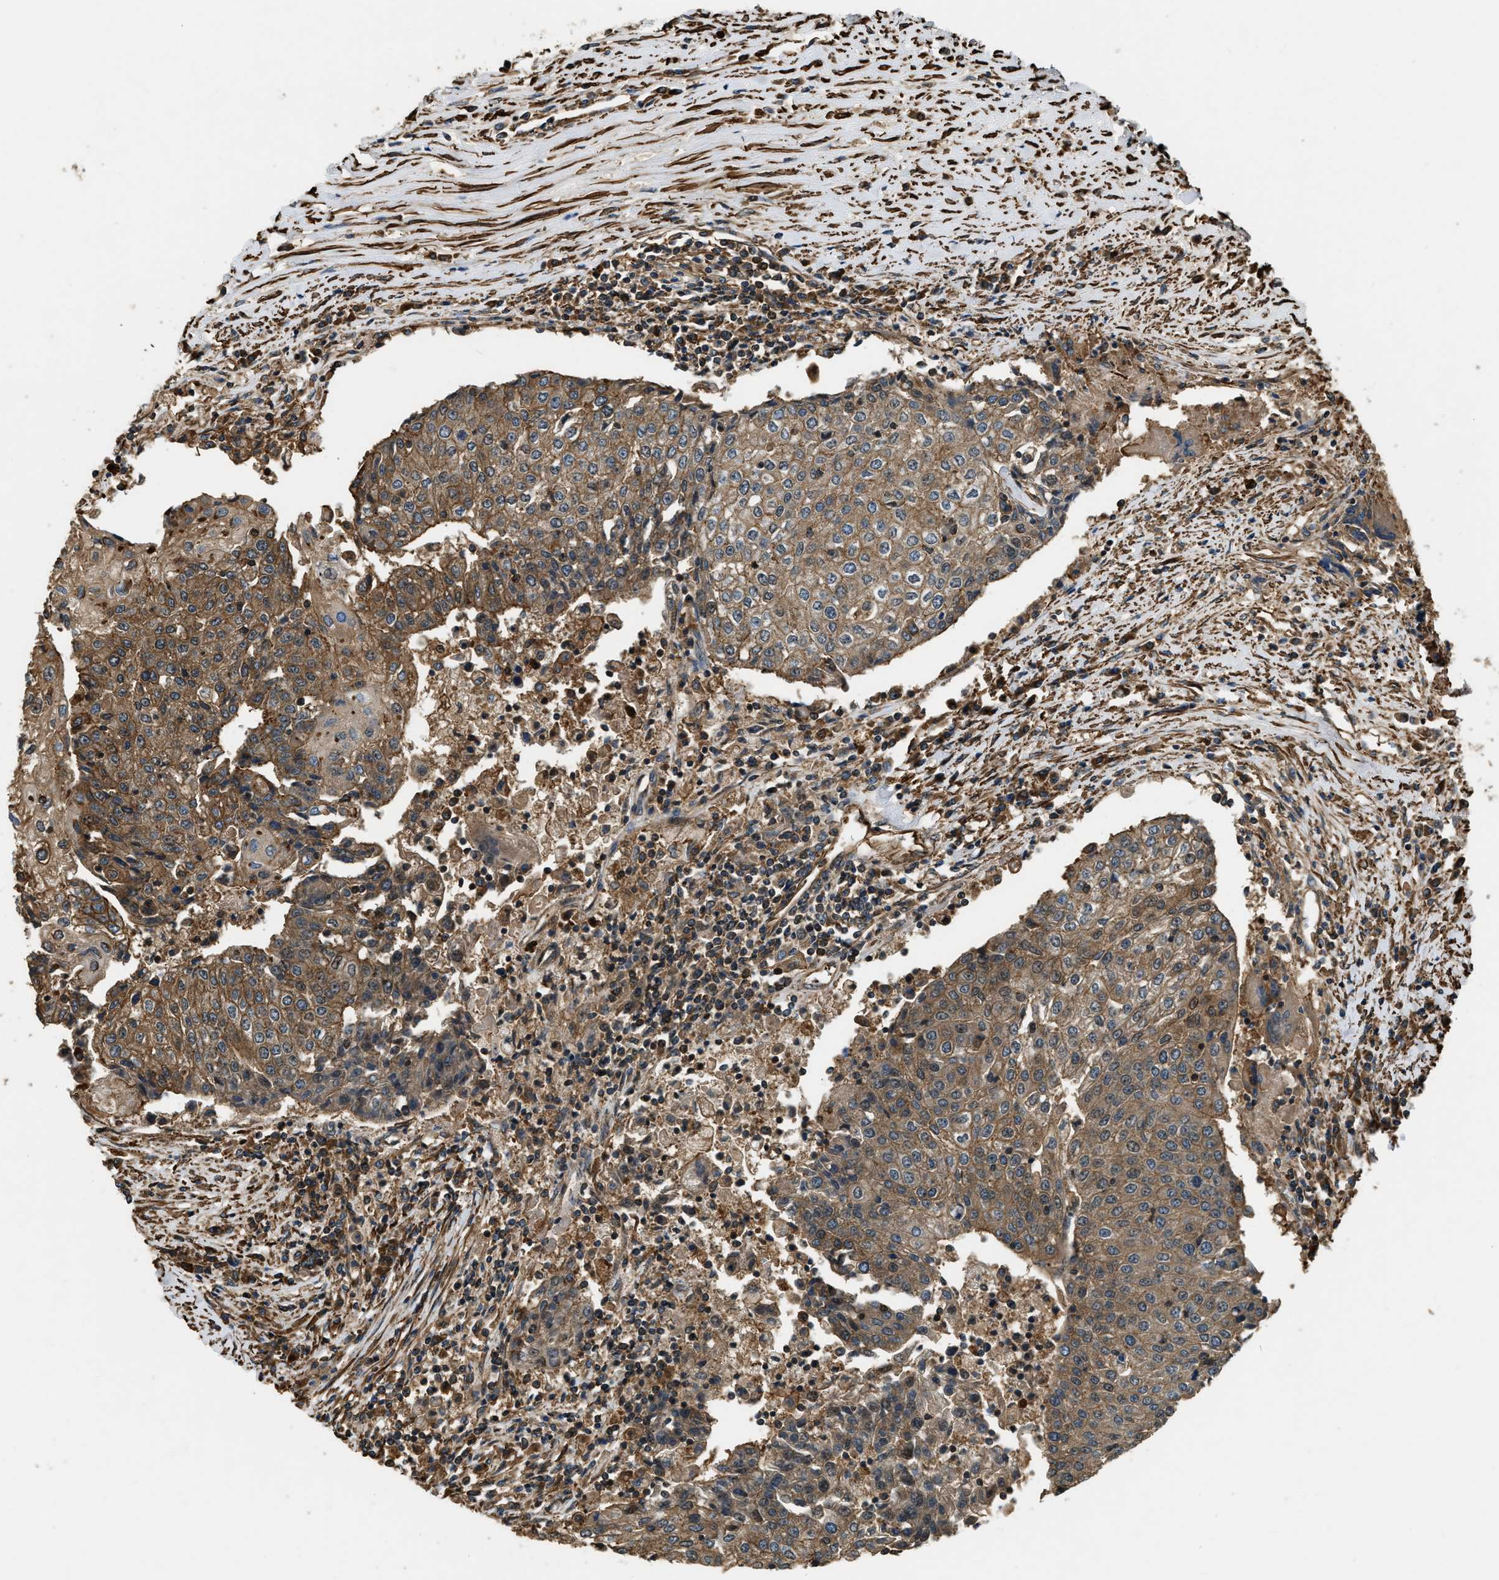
{"staining": {"intensity": "moderate", "quantity": ">75%", "location": "cytoplasmic/membranous"}, "tissue": "urothelial cancer", "cell_type": "Tumor cells", "image_type": "cancer", "snomed": [{"axis": "morphology", "description": "Urothelial carcinoma, High grade"}, {"axis": "topography", "description": "Urinary bladder"}], "caption": "Protein staining of urothelial carcinoma (high-grade) tissue reveals moderate cytoplasmic/membranous positivity in approximately >75% of tumor cells.", "gene": "YARS1", "patient": {"sex": "female", "age": 85}}